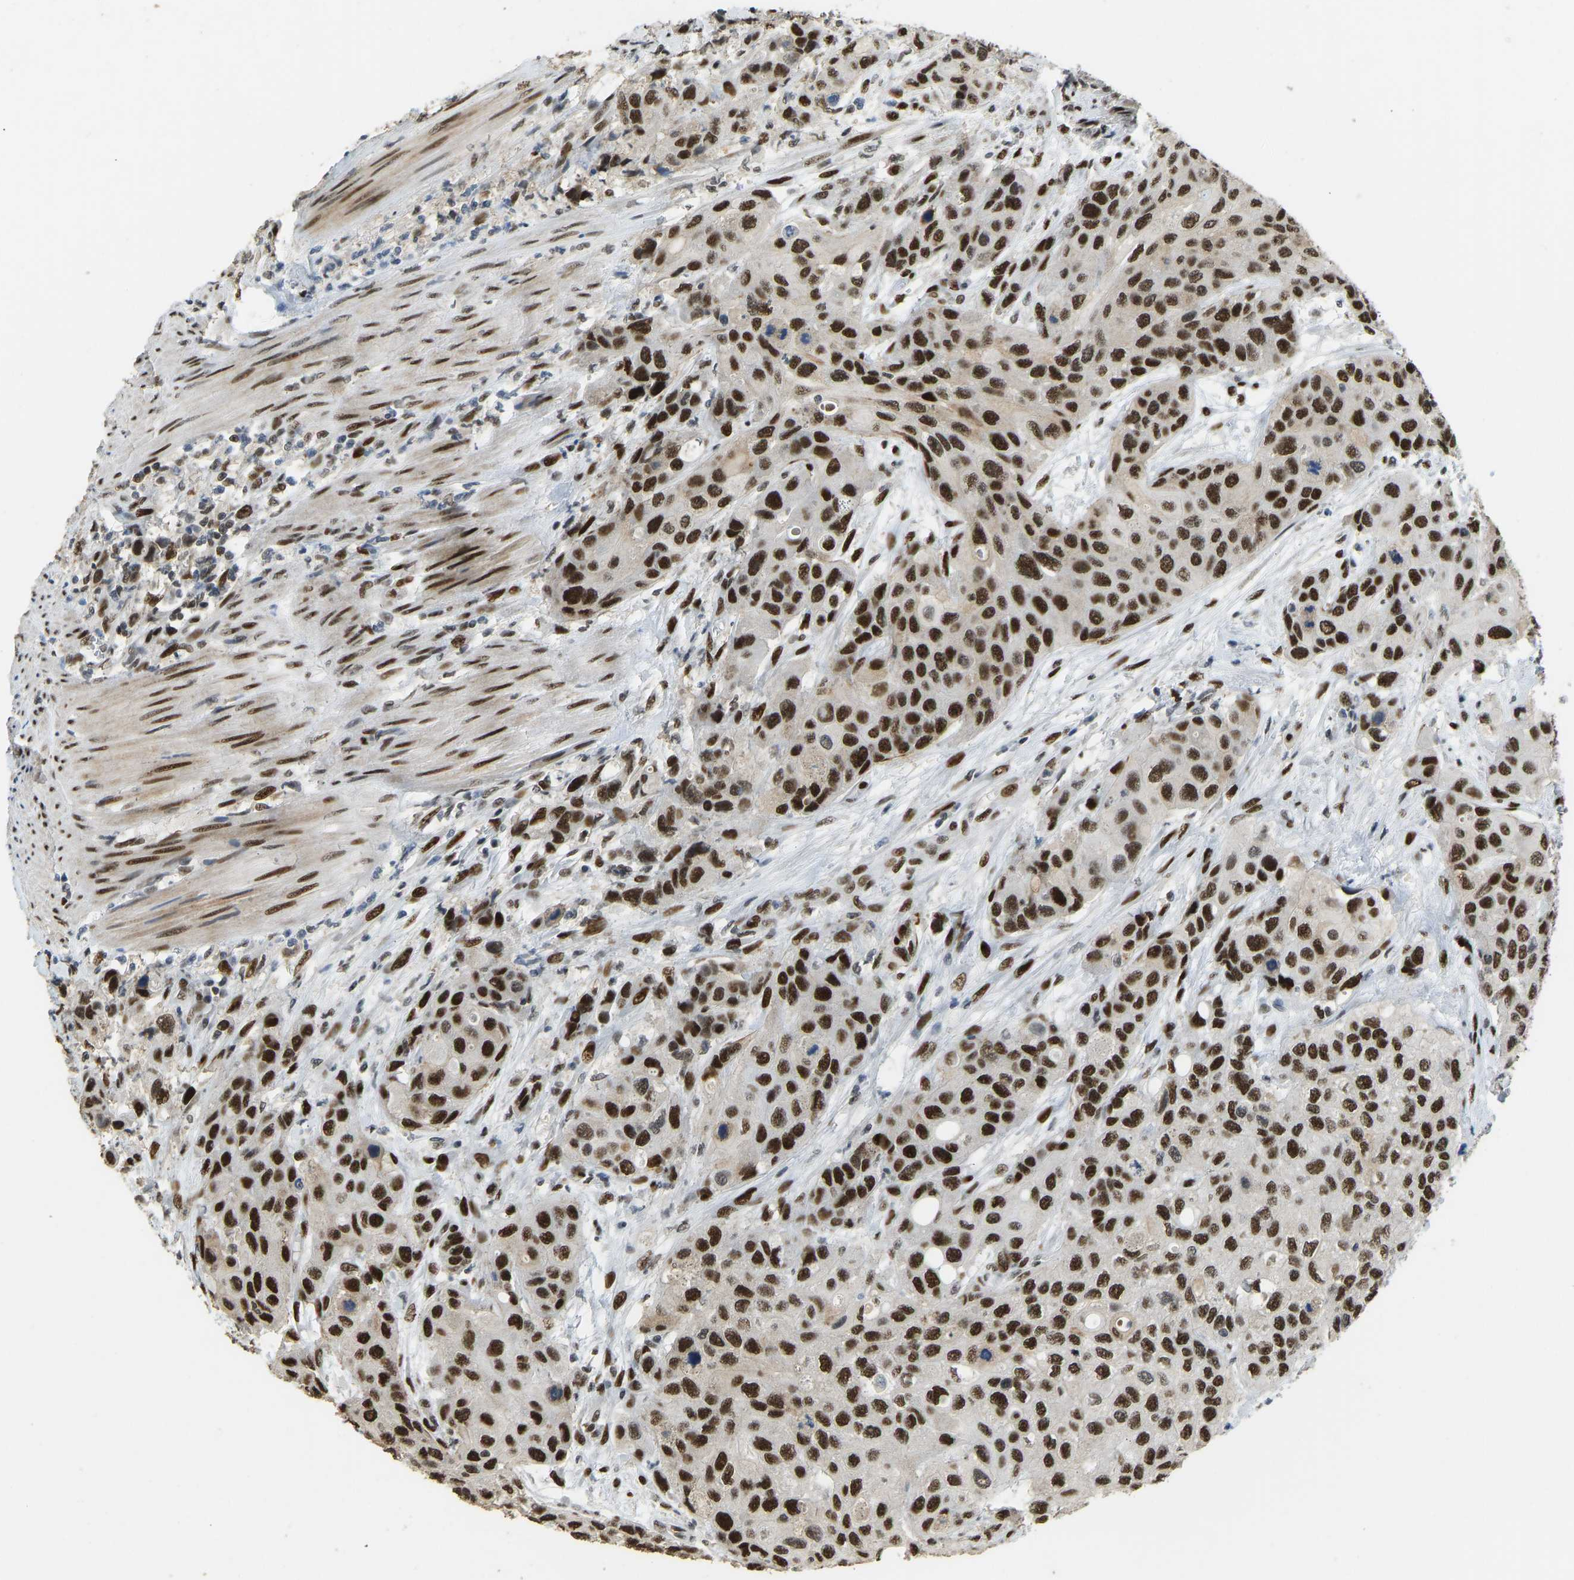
{"staining": {"intensity": "strong", "quantity": ">75%", "location": "nuclear"}, "tissue": "urothelial cancer", "cell_type": "Tumor cells", "image_type": "cancer", "snomed": [{"axis": "morphology", "description": "Urothelial carcinoma, High grade"}, {"axis": "topography", "description": "Urinary bladder"}], "caption": "IHC of urothelial cancer exhibits high levels of strong nuclear expression in about >75% of tumor cells.", "gene": "FOXK1", "patient": {"sex": "female", "age": 56}}